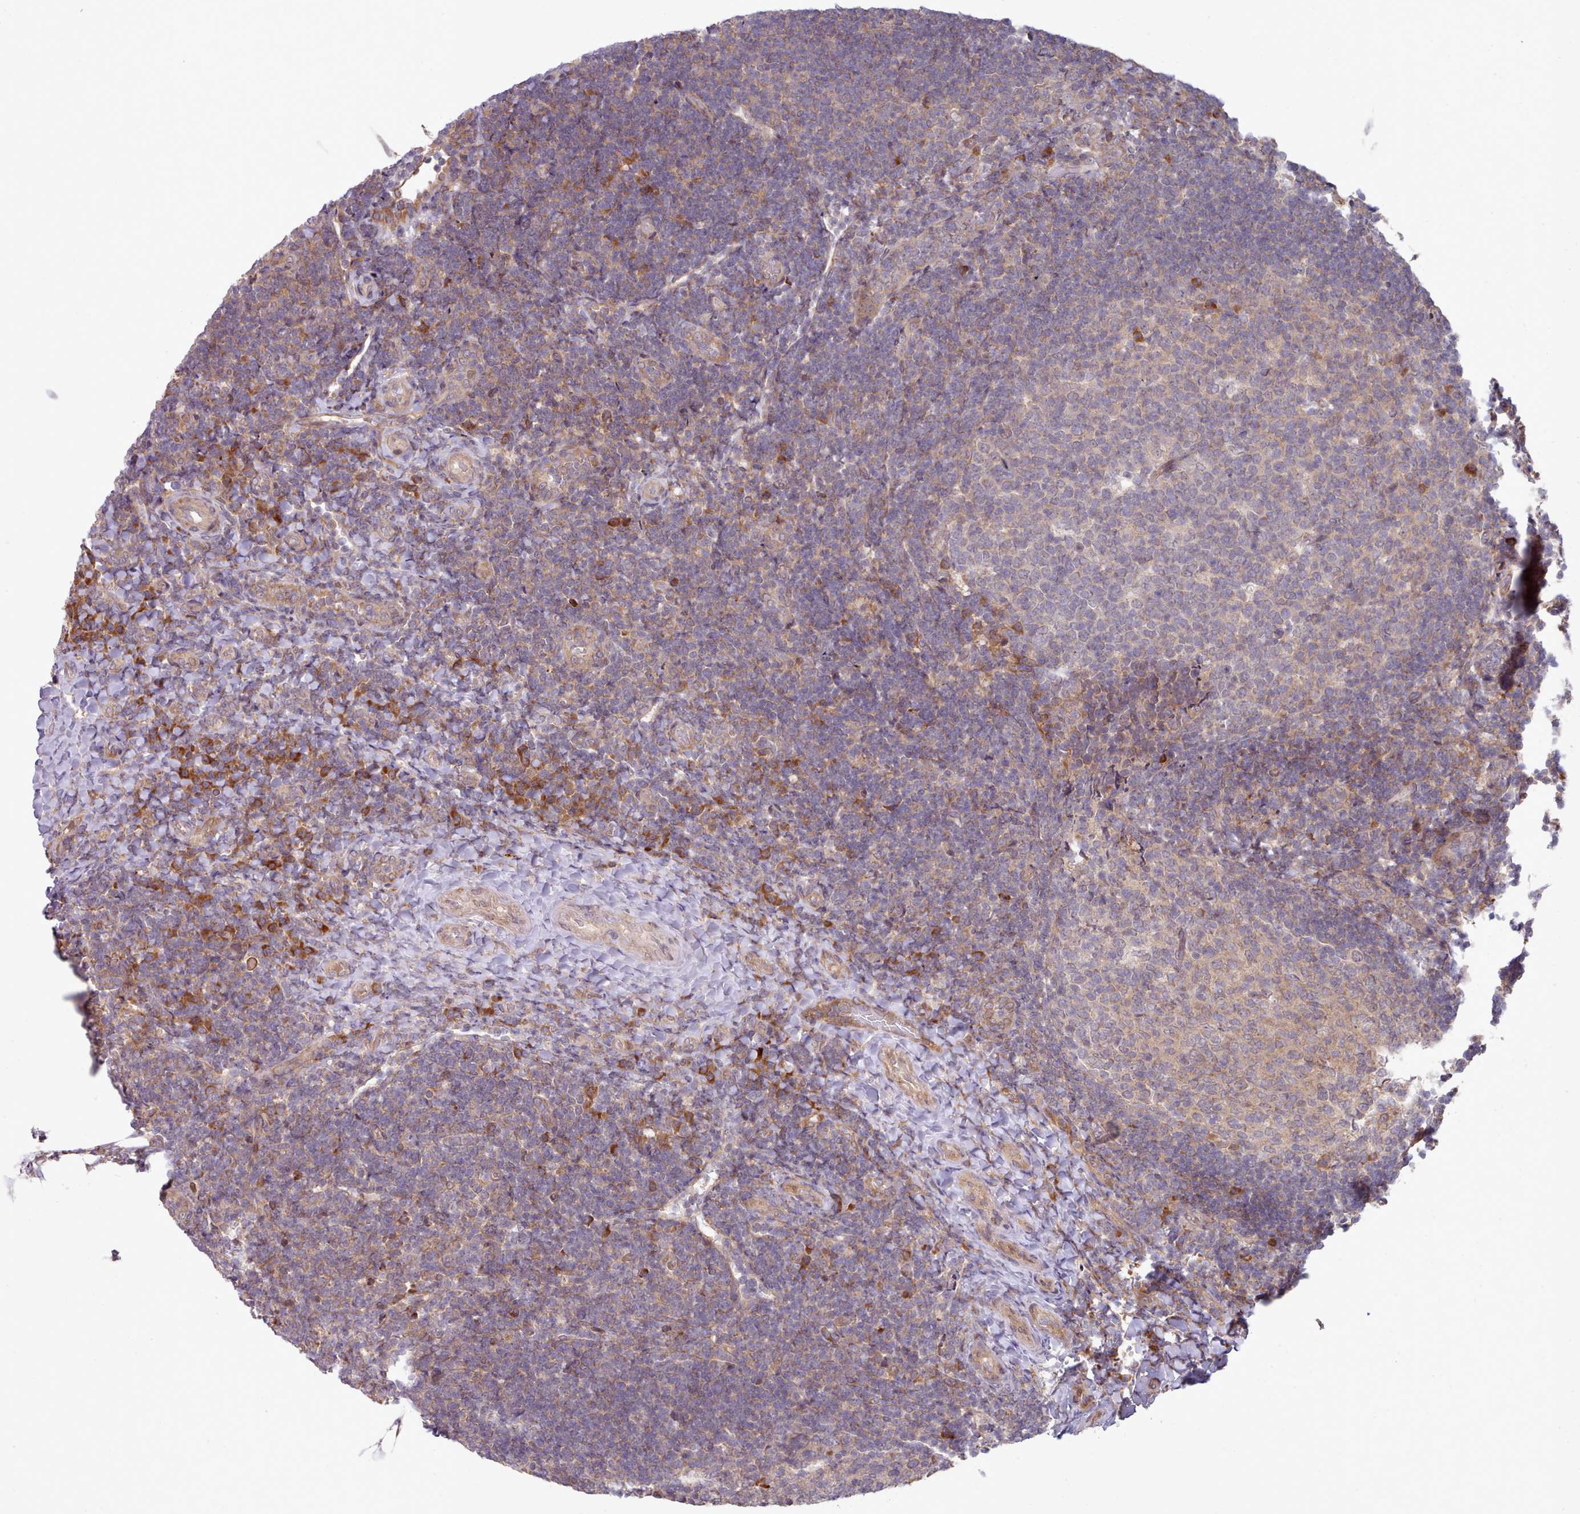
{"staining": {"intensity": "moderate", "quantity": "25%-75%", "location": "cytoplasmic/membranous"}, "tissue": "tonsil", "cell_type": "Germinal center cells", "image_type": "normal", "snomed": [{"axis": "morphology", "description": "Normal tissue, NOS"}, {"axis": "topography", "description": "Tonsil"}], "caption": "An image of human tonsil stained for a protein reveals moderate cytoplasmic/membranous brown staining in germinal center cells. (IHC, brightfield microscopy, high magnification).", "gene": "TRIM26", "patient": {"sex": "female", "age": 10}}